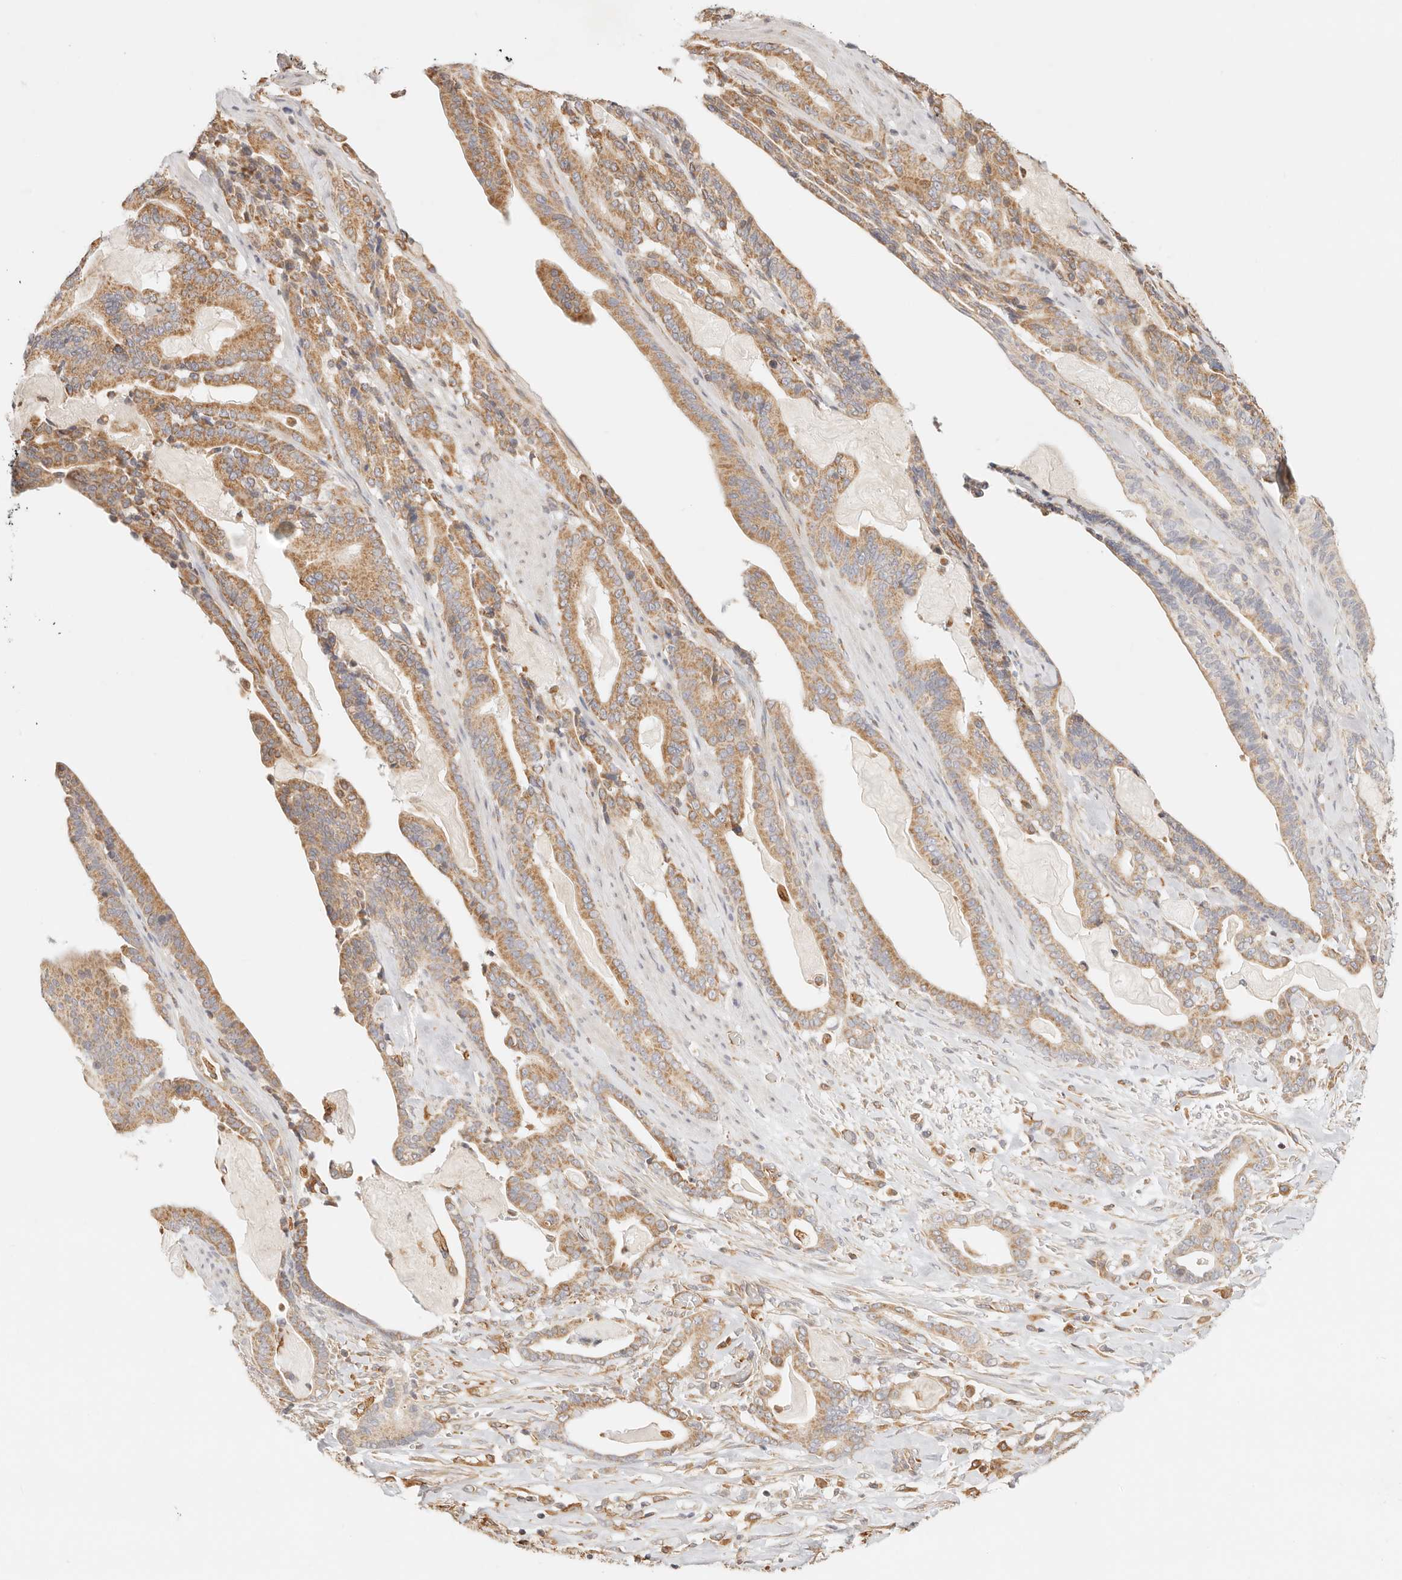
{"staining": {"intensity": "moderate", "quantity": ">75%", "location": "cytoplasmic/membranous"}, "tissue": "pancreatic cancer", "cell_type": "Tumor cells", "image_type": "cancer", "snomed": [{"axis": "morphology", "description": "Adenocarcinoma, NOS"}, {"axis": "topography", "description": "Pancreas"}], "caption": "Pancreatic cancer stained with immunohistochemistry reveals moderate cytoplasmic/membranous staining in approximately >75% of tumor cells.", "gene": "ZC3H11A", "patient": {"sex": "male", "age": 63}}